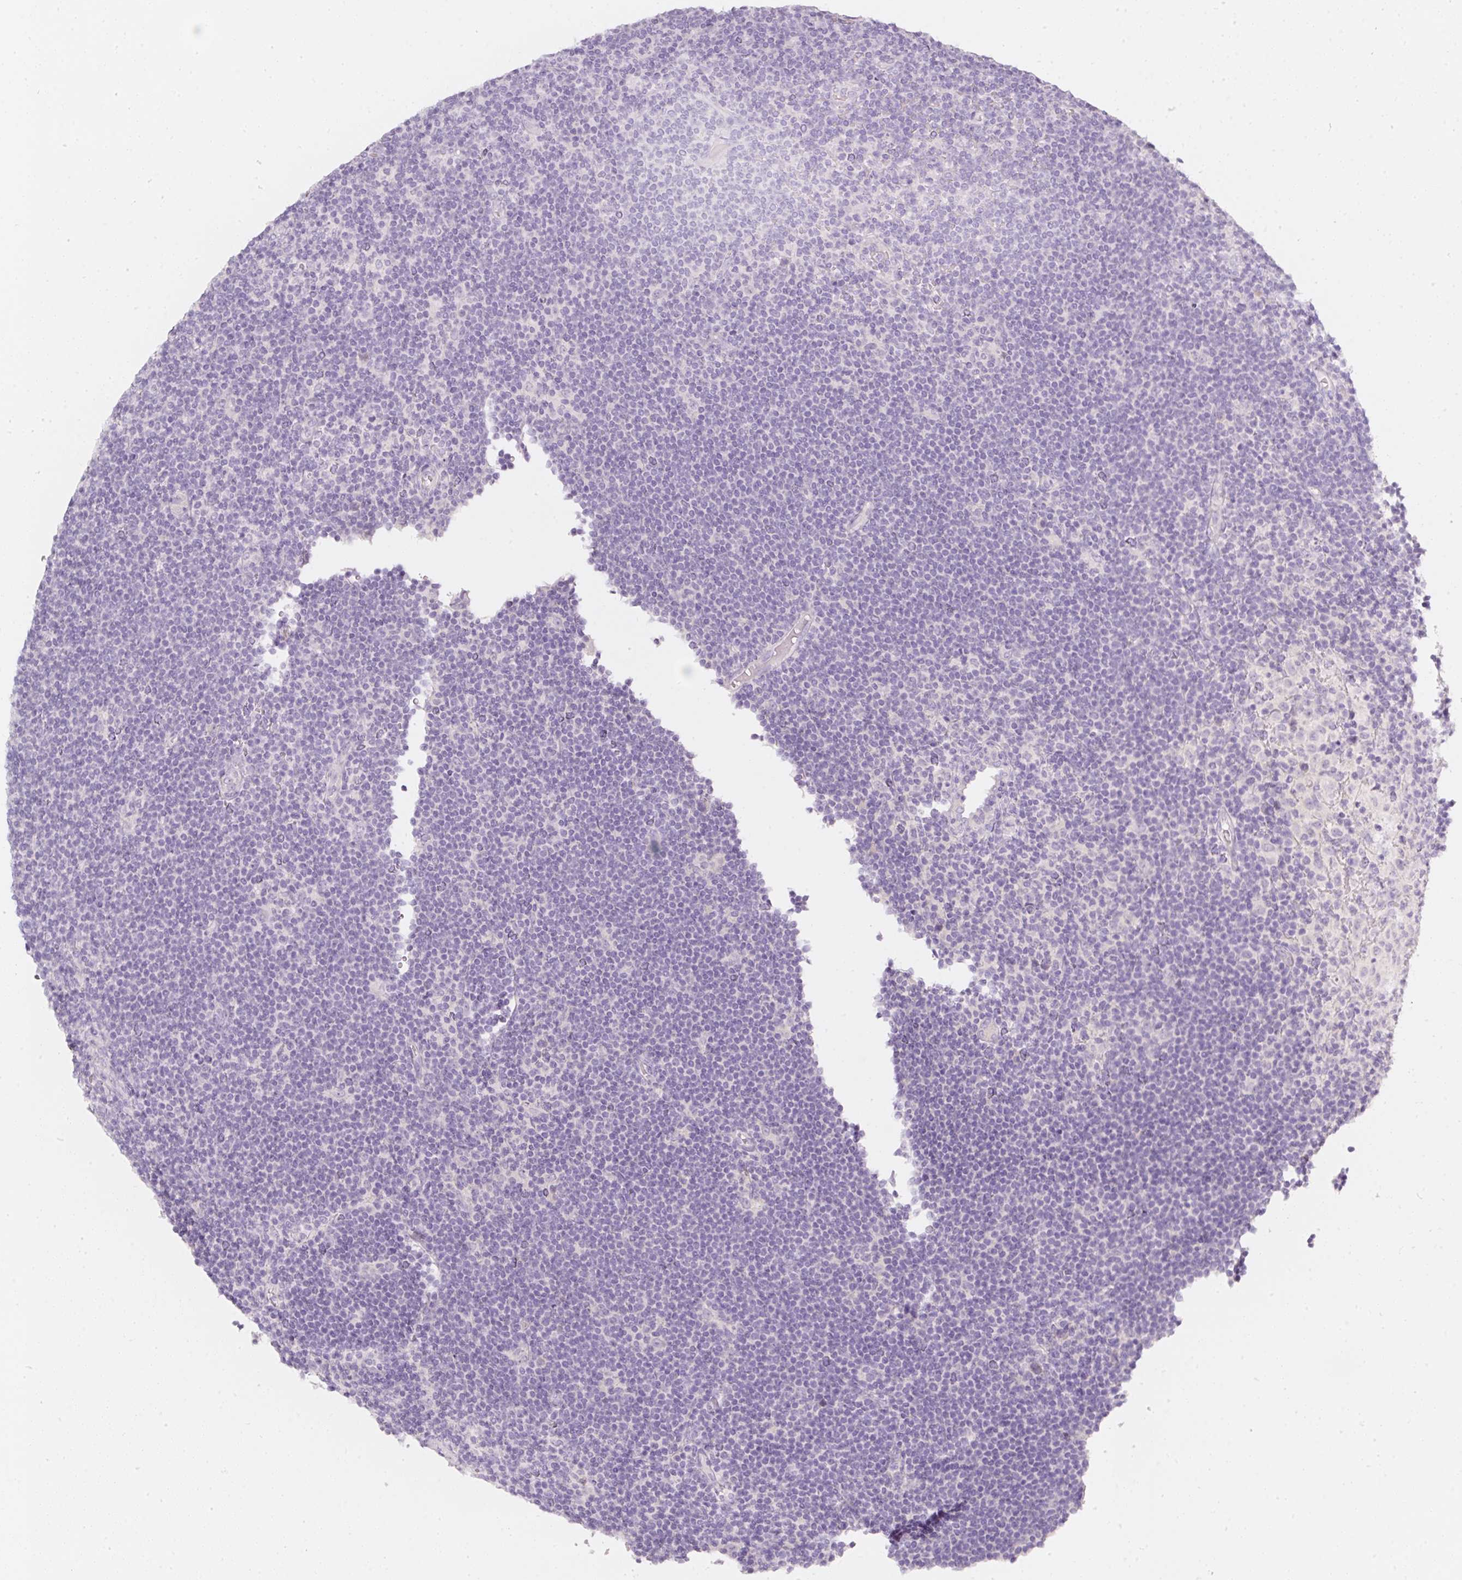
{"staining": {"intensity": "negative", "quantity": "none", "location": "none"}, "tissue": "lymphoma", "cell_type": "Tumor cells", "image_type": "cancer", "snomed": [{"axis": "morphology", "description": "Hodgkin's disease, NOS"}, {"axis": "topography", "description": "Lymph node"}], "caption": "The photomicrograph shows no significant staining in tumor cells of Hodgkin's disease. (DAB immunohistochemistry with hematoxylin counter stain).", "gene": "PDXDC1", "patient": {"sex": "female", "age": 57}}